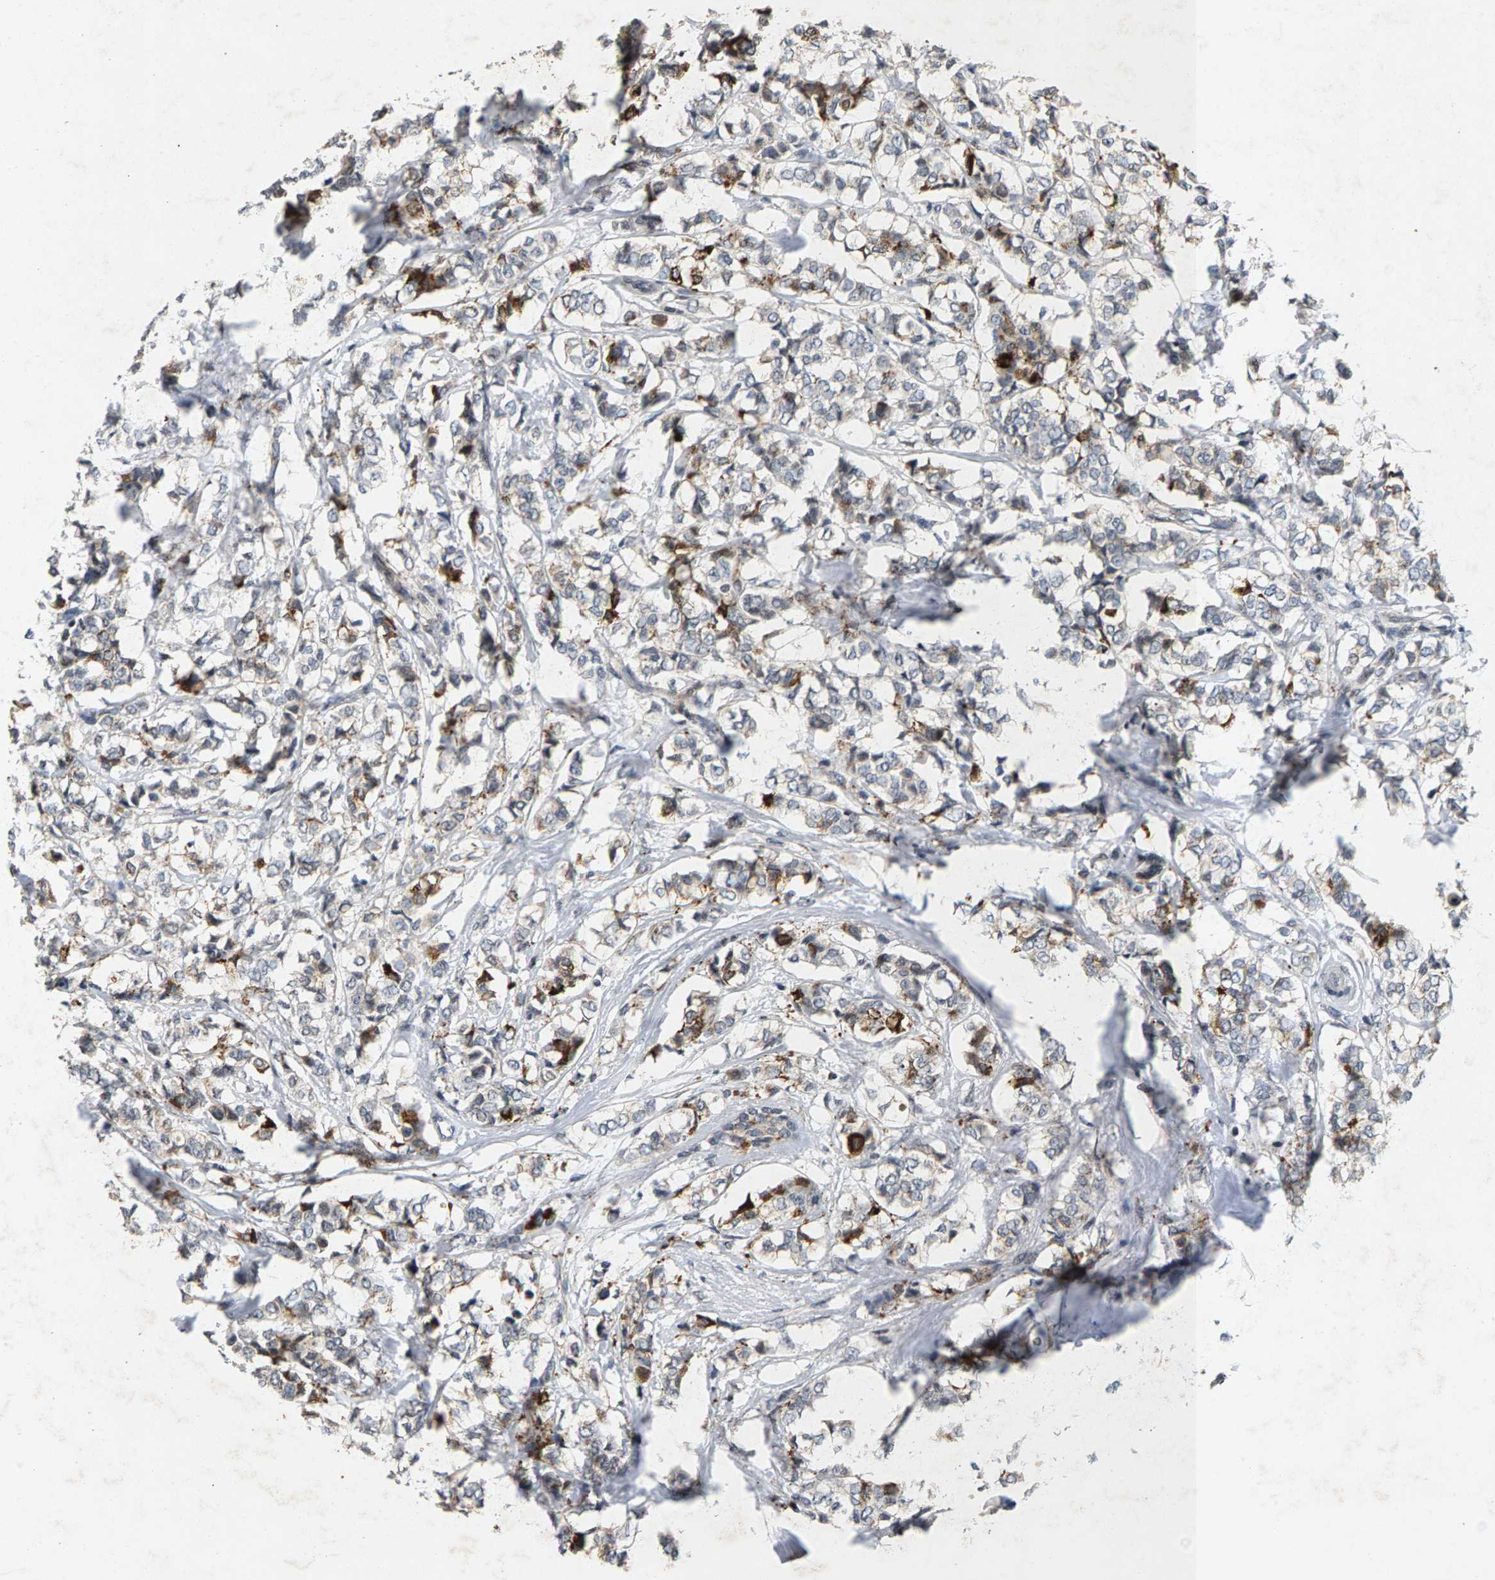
{"staining": {"intensity": "strong", "quantity": "25%-75%", "location": "cytoplasmic/membranous"}, "tissue": "breast cancer", "cell_type": "Tumor cells", "image_type": "cancer", "snomed": [{"axis": "morphology", "description": "Lobular carcinoma"}, {"axis": "topography", "description": "Breast"}], "caption": "Protein expression analysis of human breast lobular carcinoma reveals strong cytoplasmic/membranous expression in about 25%-75% of tumor cells. (IHC, brightfield microscopy, high magnification).", "gene": "ZPR1", "patient": {"sex": "female", "age": 60}}